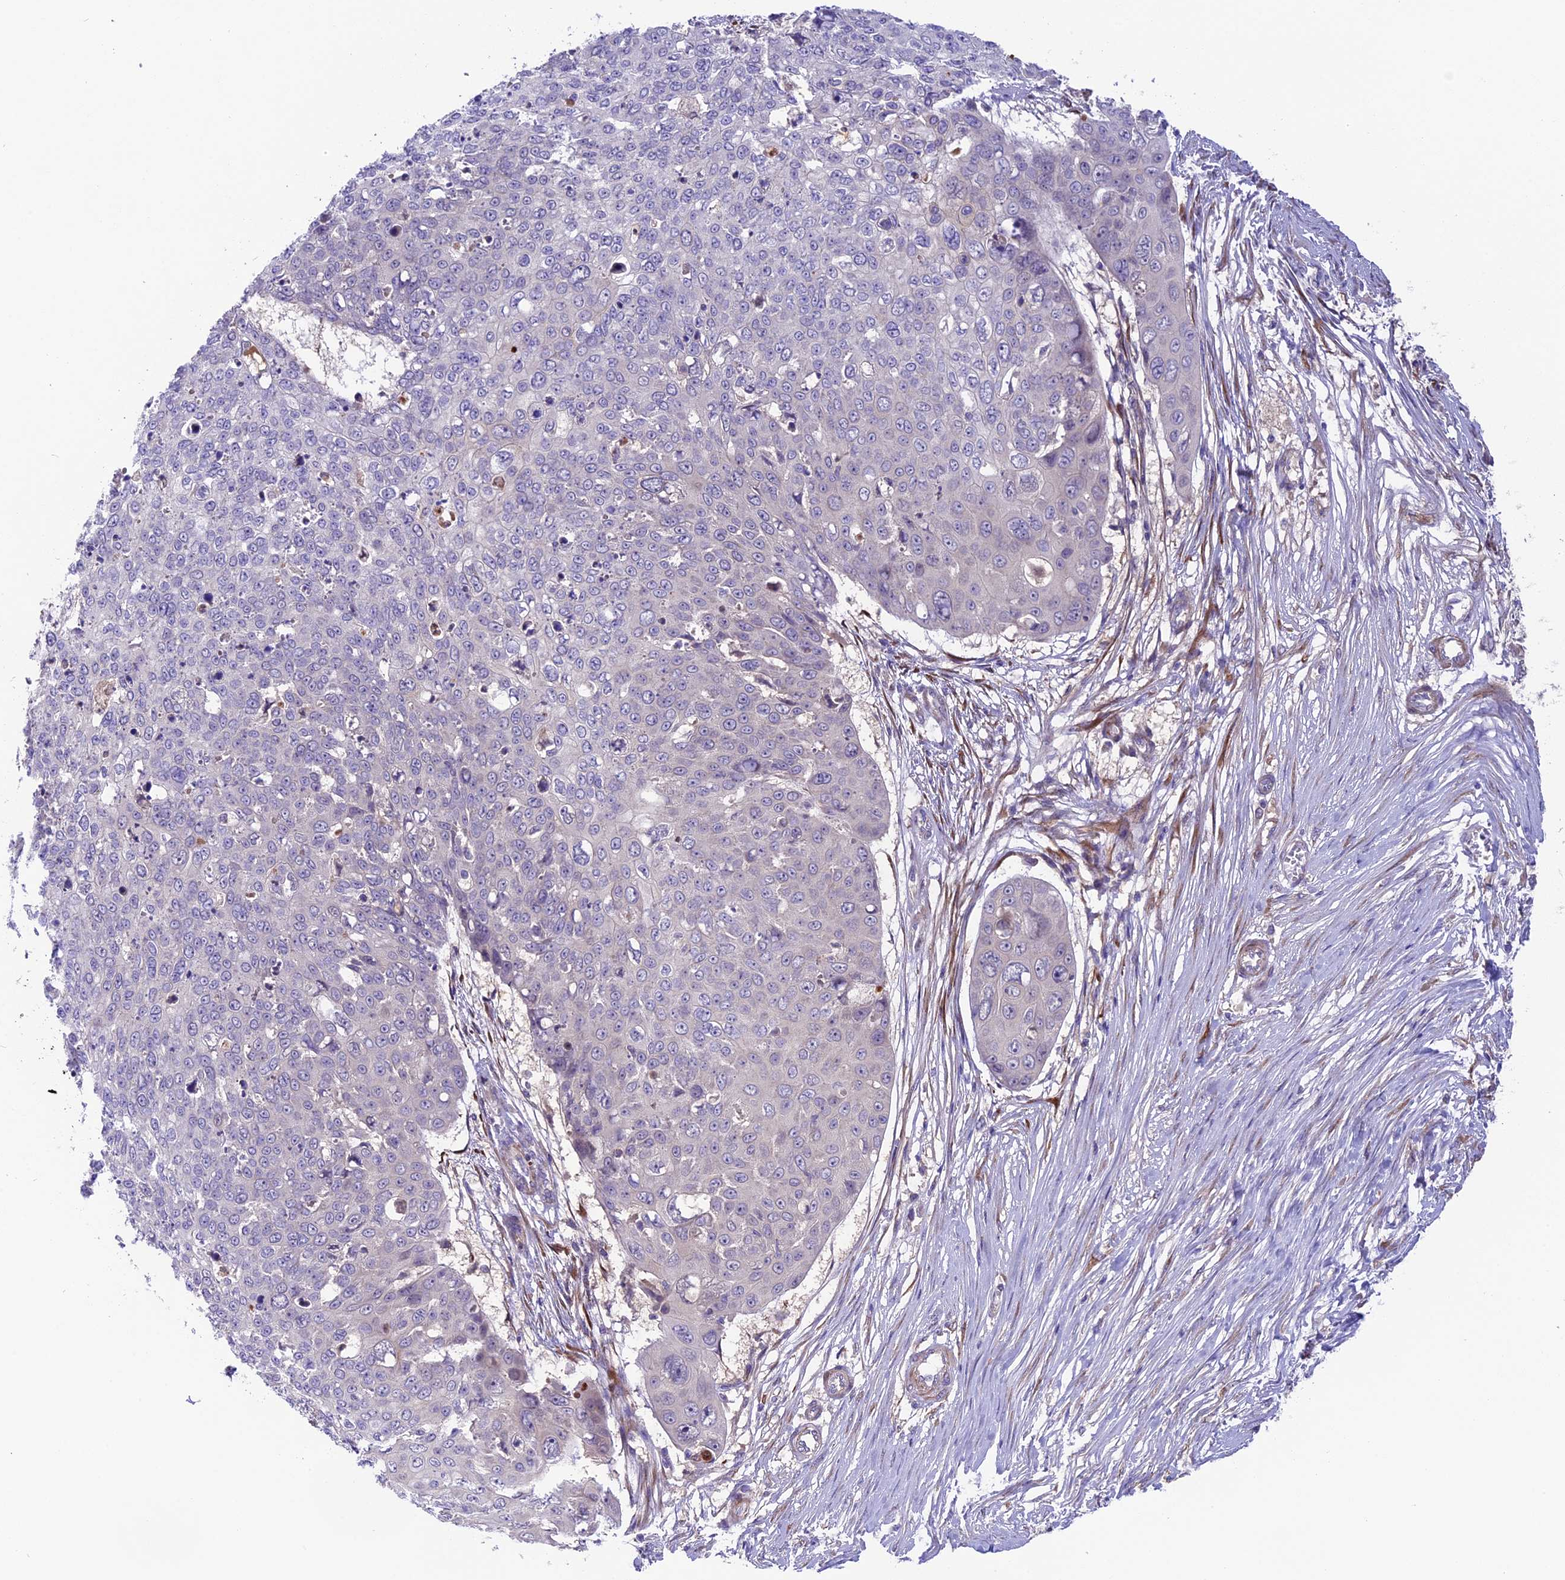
{"staining": {"intensity": "negative", "quantity": "none", "location": "none"}, "tissue": "skin cancer", "cell_type": "Tumor cells", "image_type": "cancer", "snomed": [{"axis": "morphology", "description": "Squamous cell carcinoma, NOS"}, {"axis": "topography", "description": "Skin"}], "caption": "Immunohistochemistry histopathology image of neoplastic tissue: human skin cancer stained with DAB demonstrates no significant protein expression in tumor cells. The staining is performed using DAB (3,3'-diaminobenzidine) brown chromogen with nuclei counter-stained in using hematoxylin.", "gene": "COG8", "patient": {"sex": "male", "age": 71}}